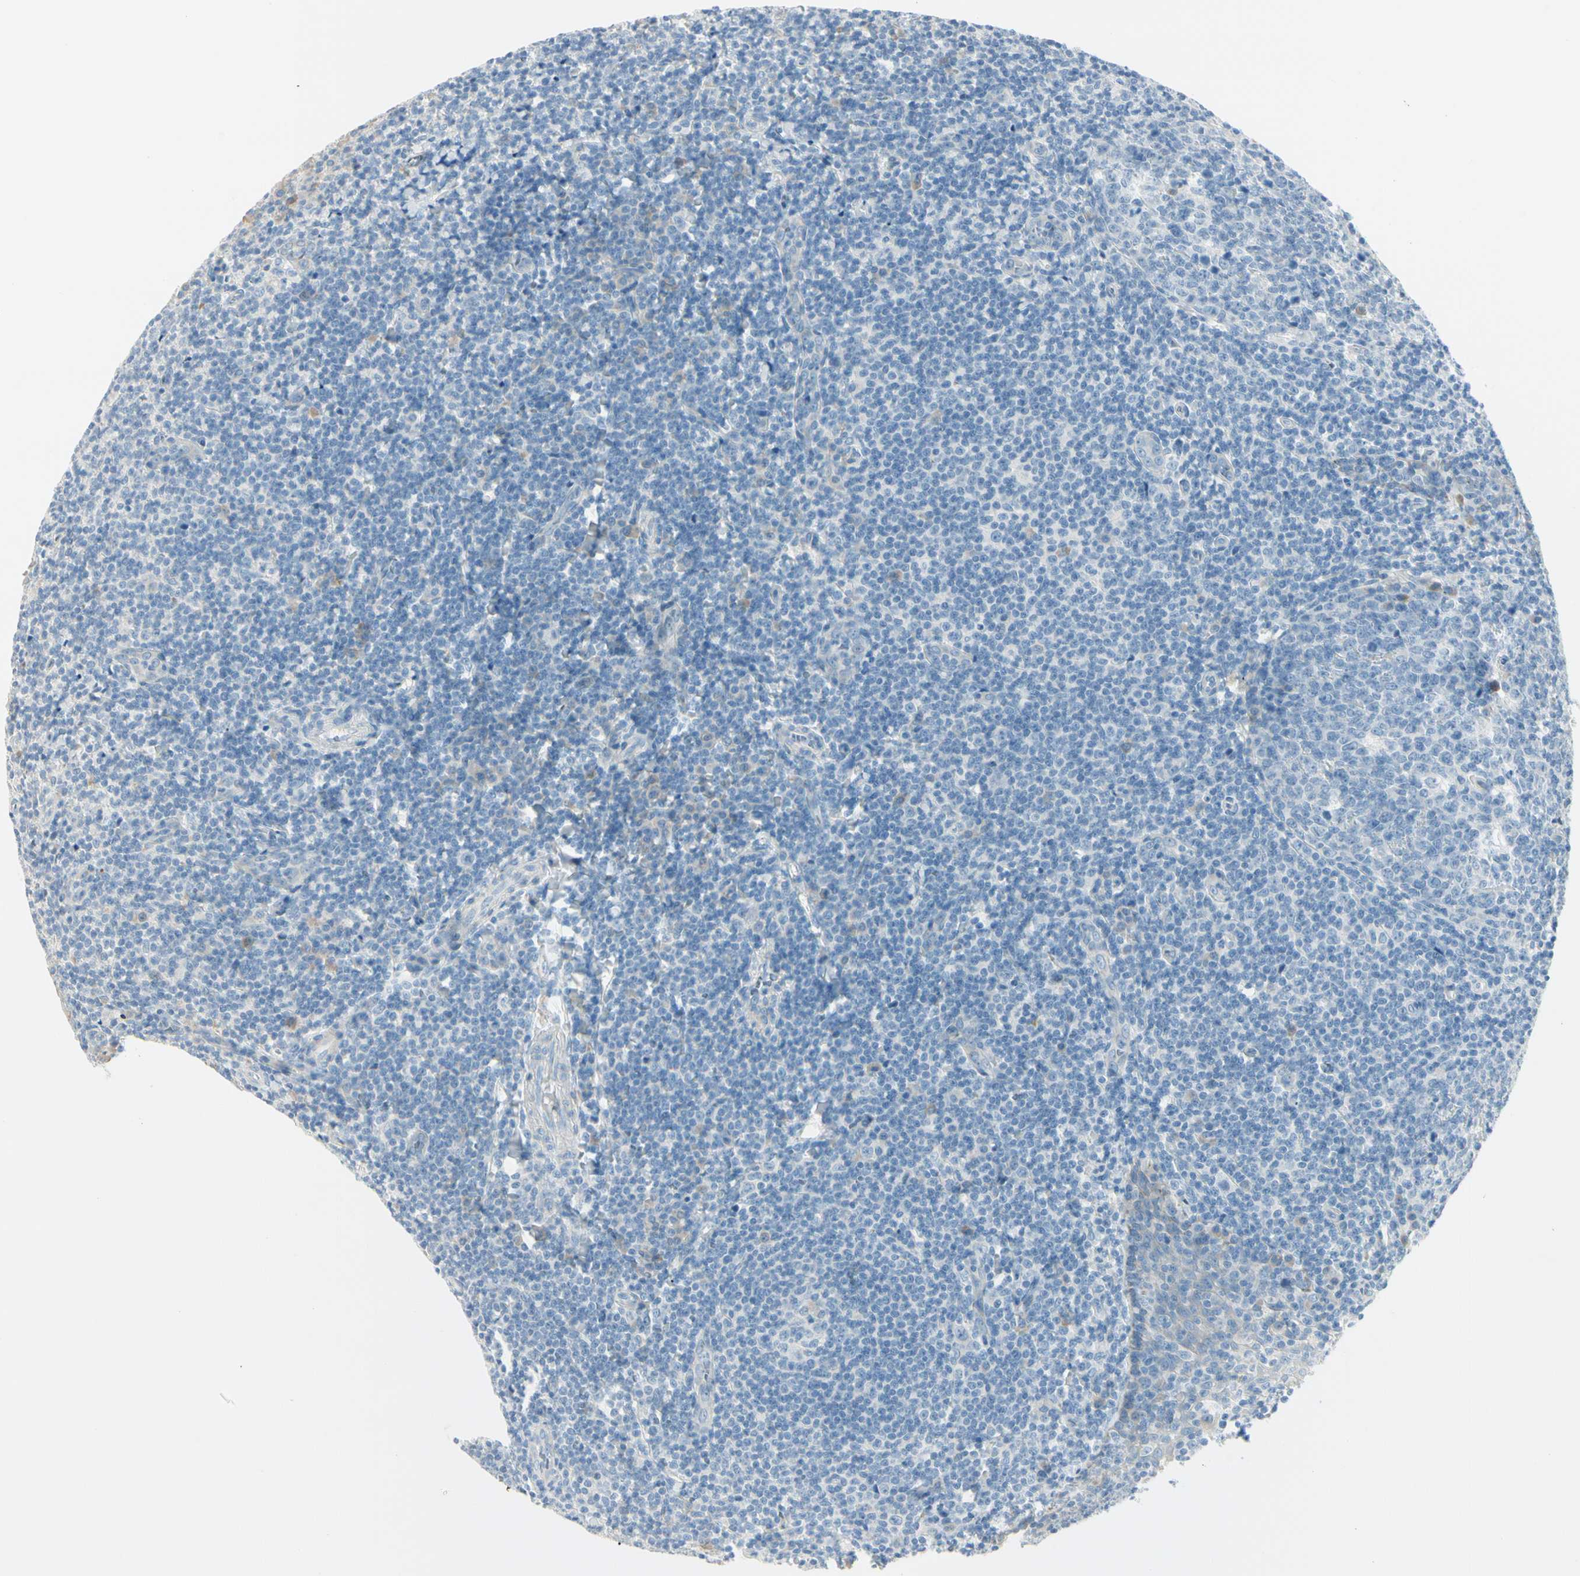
{"staining": {"intensity": "negative", "quantity": "none", "location": "none"}, "tissue": "tonsil", "cell_type": "Germinal center cells", "image_type": "normal", "snomed": [{"axis": "morphology", "description": "Normal tissue, NOS"}, {"axis": "topography", "description": "Tonsil"}], "caption": "An image of tonsil stained for a protein exhibits no brown staining in germinal center cells.", "gene": "SLC6A15", "patient": {"sex": "male", "age": 31}}